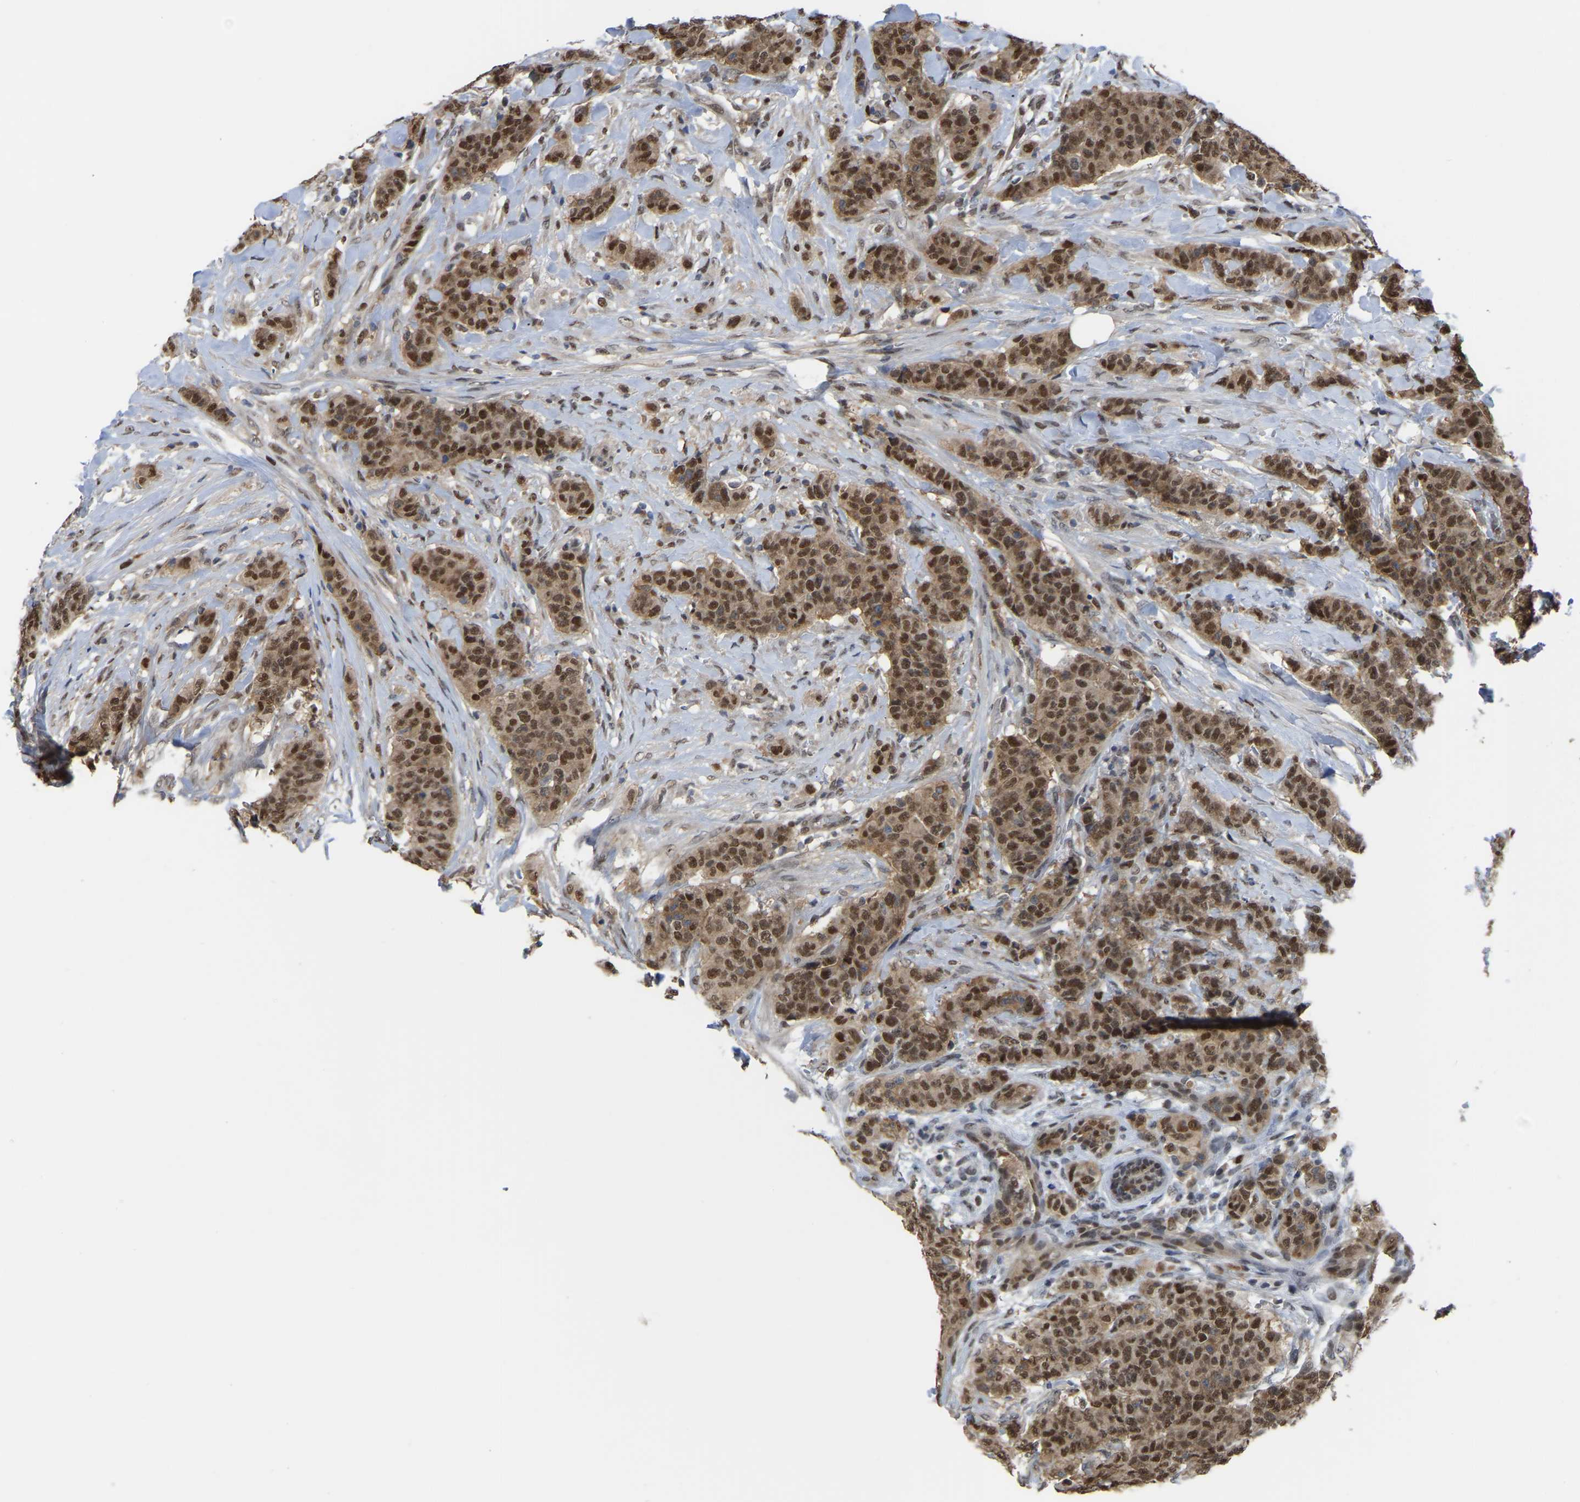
{"staining": {"intensity": "strong", "quantity": ">75%", "location": "cytoplasmic/membranous,nuclear"}, "tissue": "breast cancer", "cell_type": "Tumor cells", "image_type": "cancer", "snomed": [{"axis": "morphology", "description": "Normal tissue, NOS"}, {"axis": "morphology", "description": "Duct carcinoma"}, {"axis": "topography", "description": "Breast"}], "caption": "Protein staining by IHC reveals strong cytoplasmic/membranous and nuclear positivity in about >75% of tumor cells in breast cancer.", "gene": "KLRG2", "patient": {"sex": "female", "age": 40}}